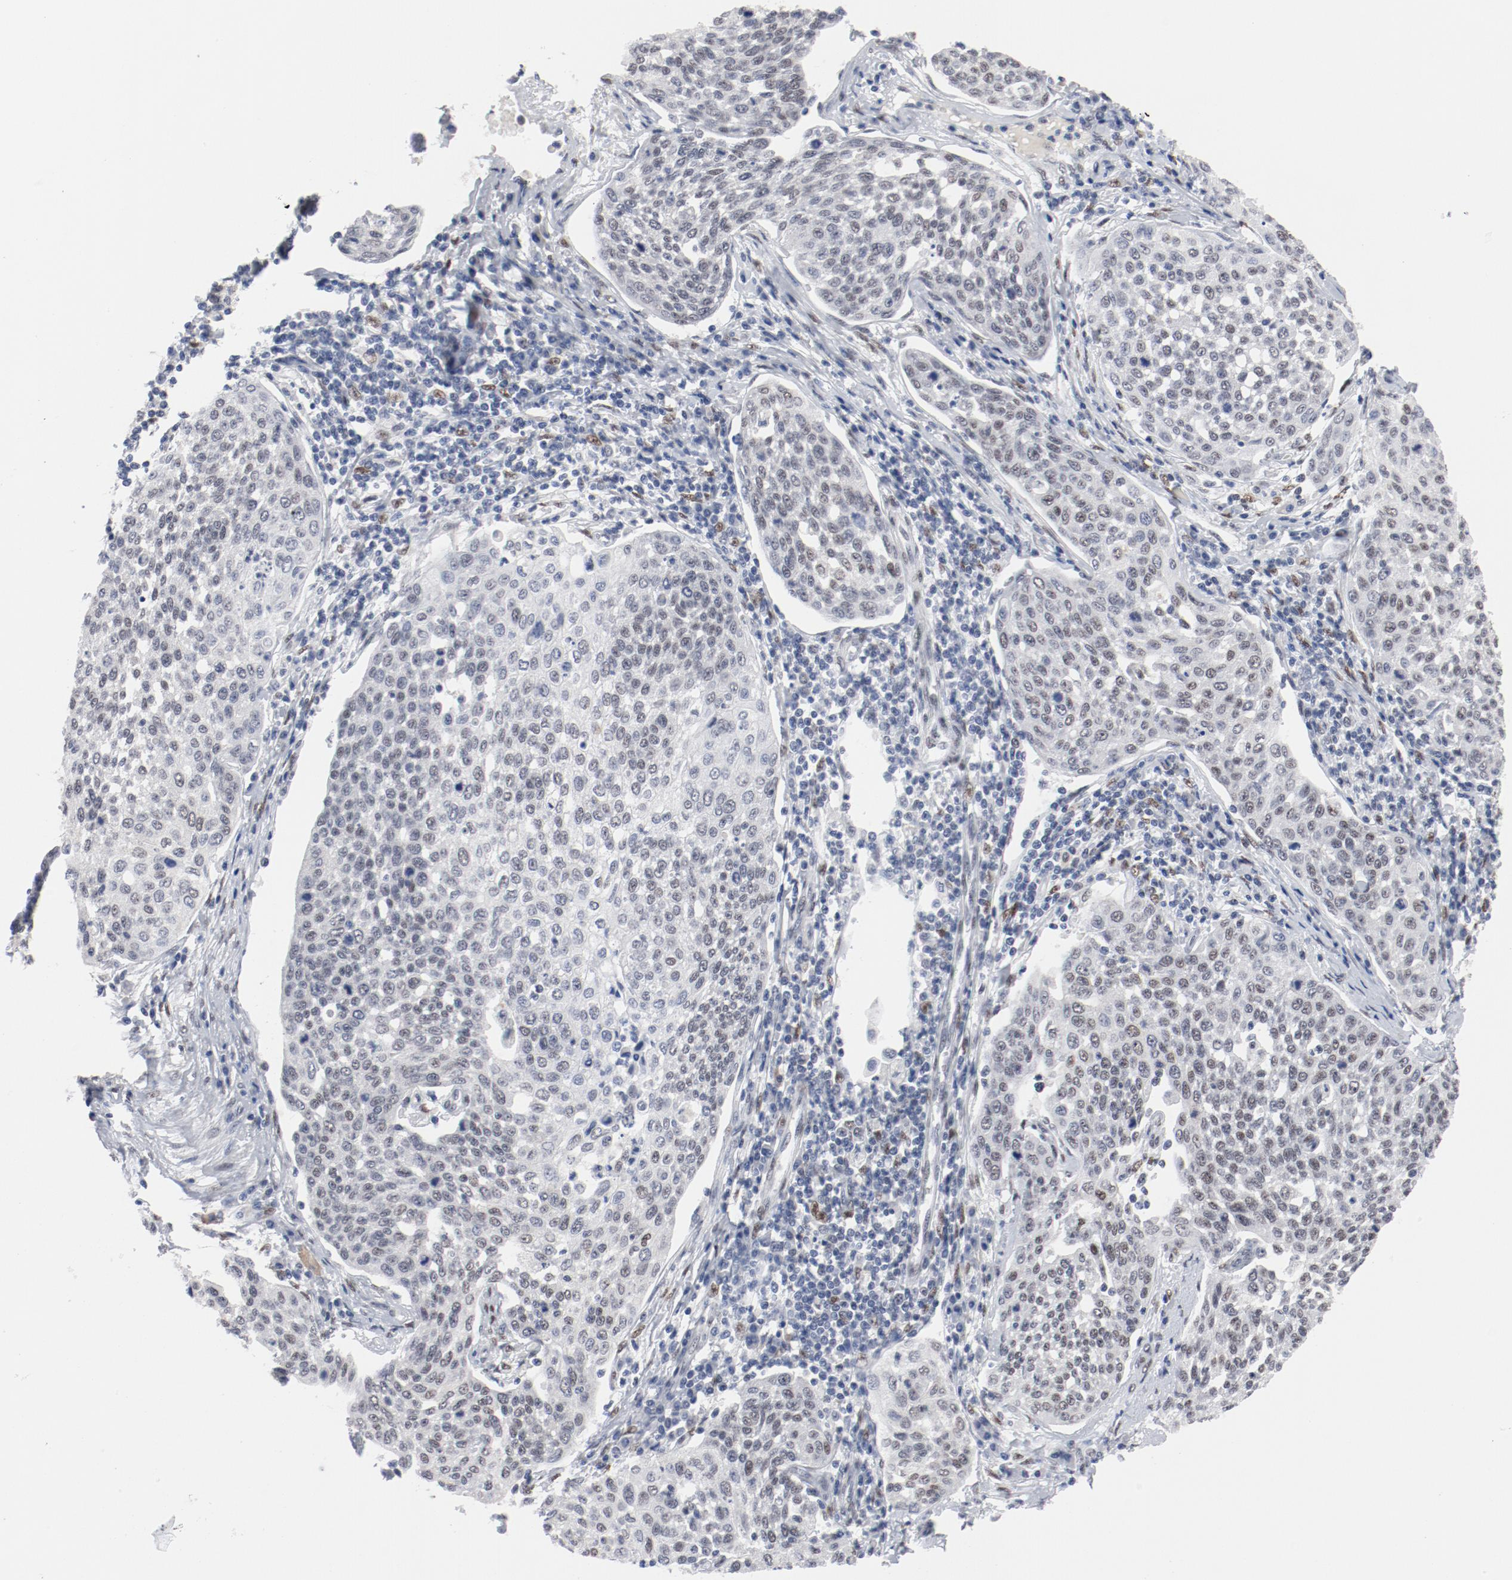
{"staining": {"intensity": "moderate", "quantity": ">75%", "location": "nuclear"}, "tissue": "cervical cancer", "cell_type": "Tumor cells", "image_type": "cancer", "snomed": [{"axis": "morphology", "description": "Squamous cell carcinoma, NOS"}, {"axis": "topography", "description": "Cervix"}], "caption": "Approximately >75% of tumor cells in squamous cell carcinoma (cervical) show moderate nuclear protein positivity as visualized by brown immunohistochemical staining.", "gene": "ARNT", "patient": {"sex": "female", "age": 34}}